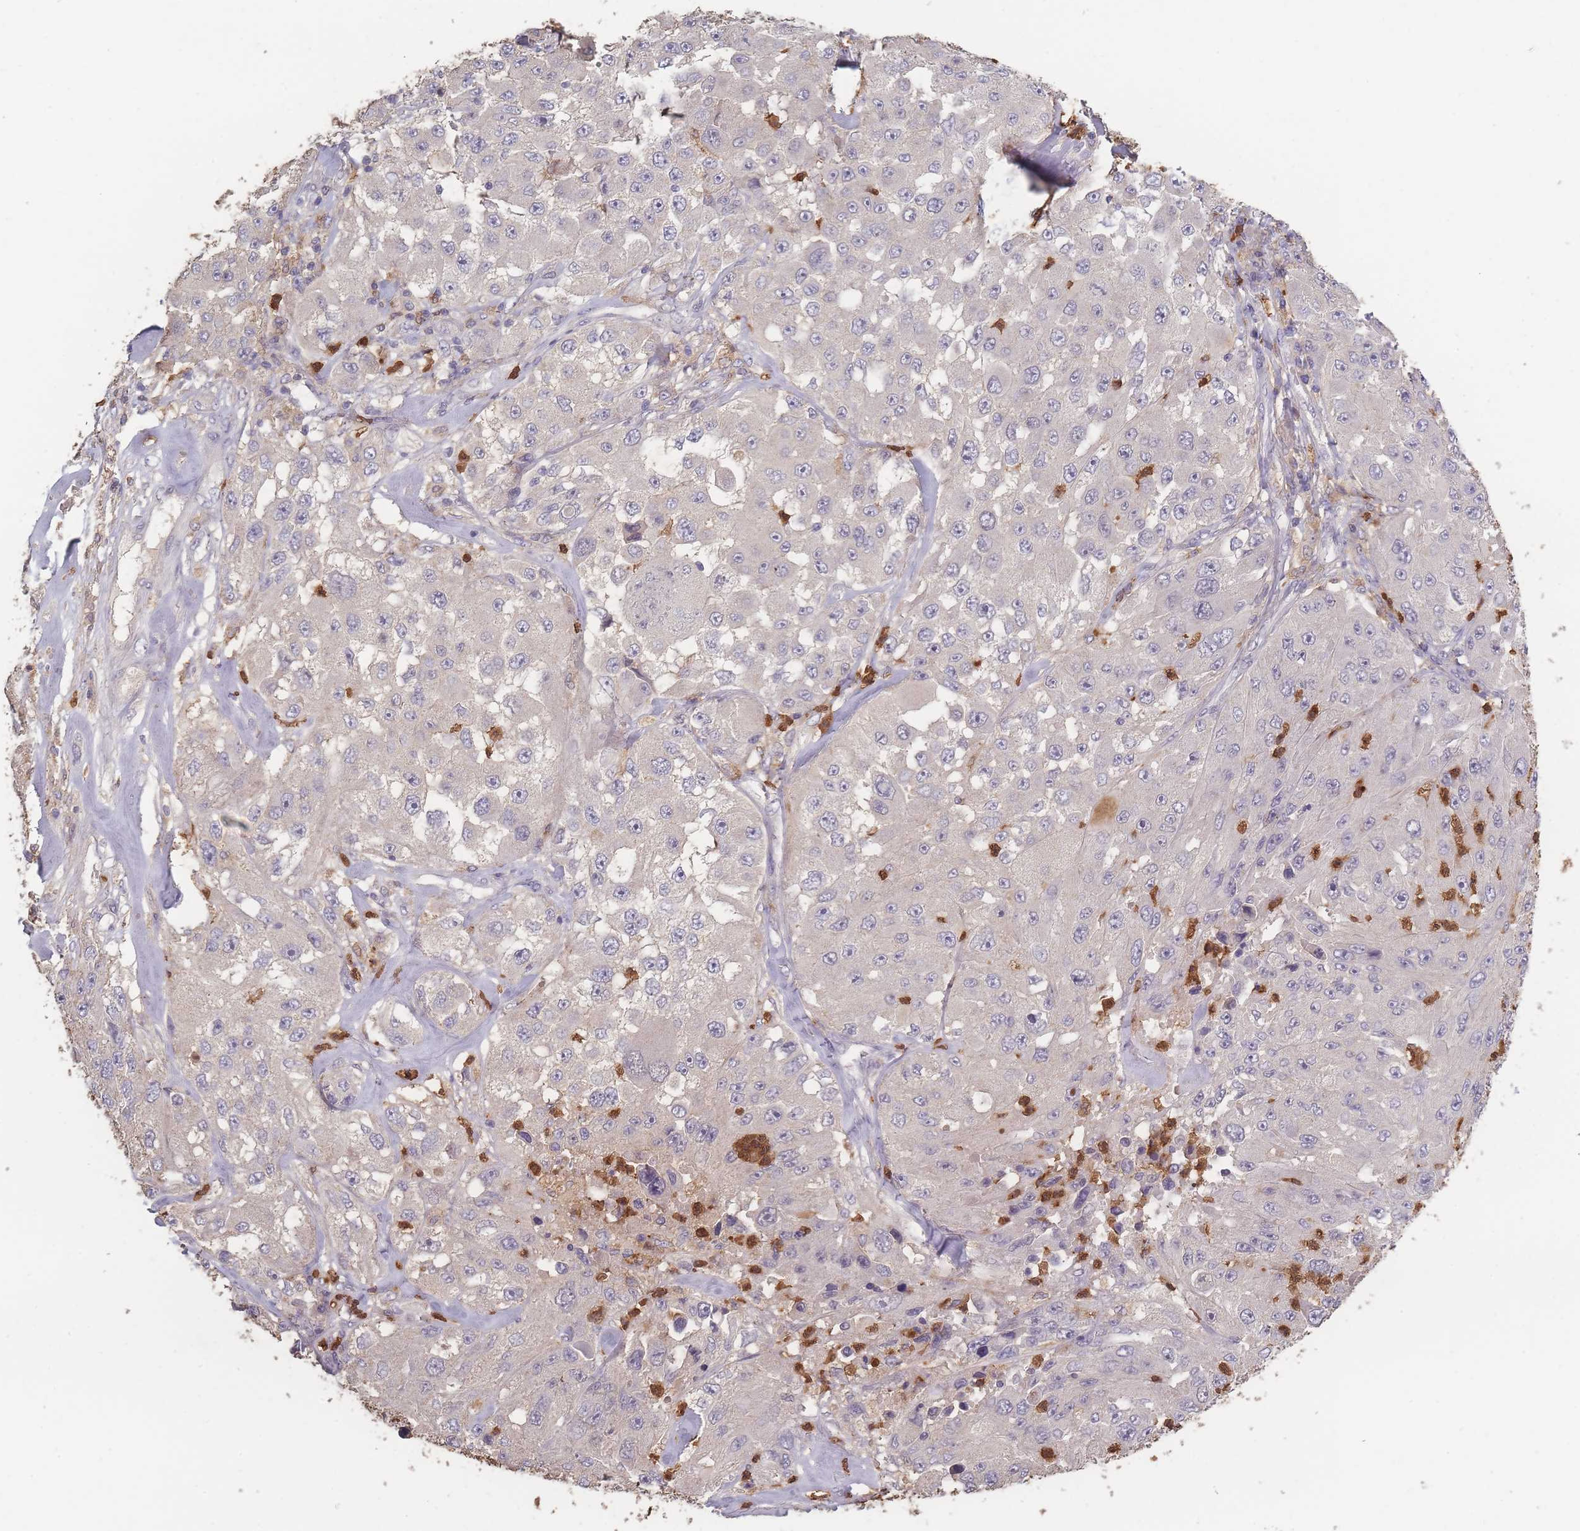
{"staining": {"intensity": "negative", "quantity": "none", "location": "none"}, "tissue": "melanoma", "cell_type": "Tumor cells", "image_type": "cancer", "snomed": [{"axis": "morphology", "description": "Malignant melanoma, Metastatic site"}, {"axis": "topography", "description": "Lymph node"}], "caption": "A micrograph of human malignant melanoma (metastatic site) is negative for staining in tumor cells.", "gene": "BST1", "patient": {"sex": "male", "age": 62}}